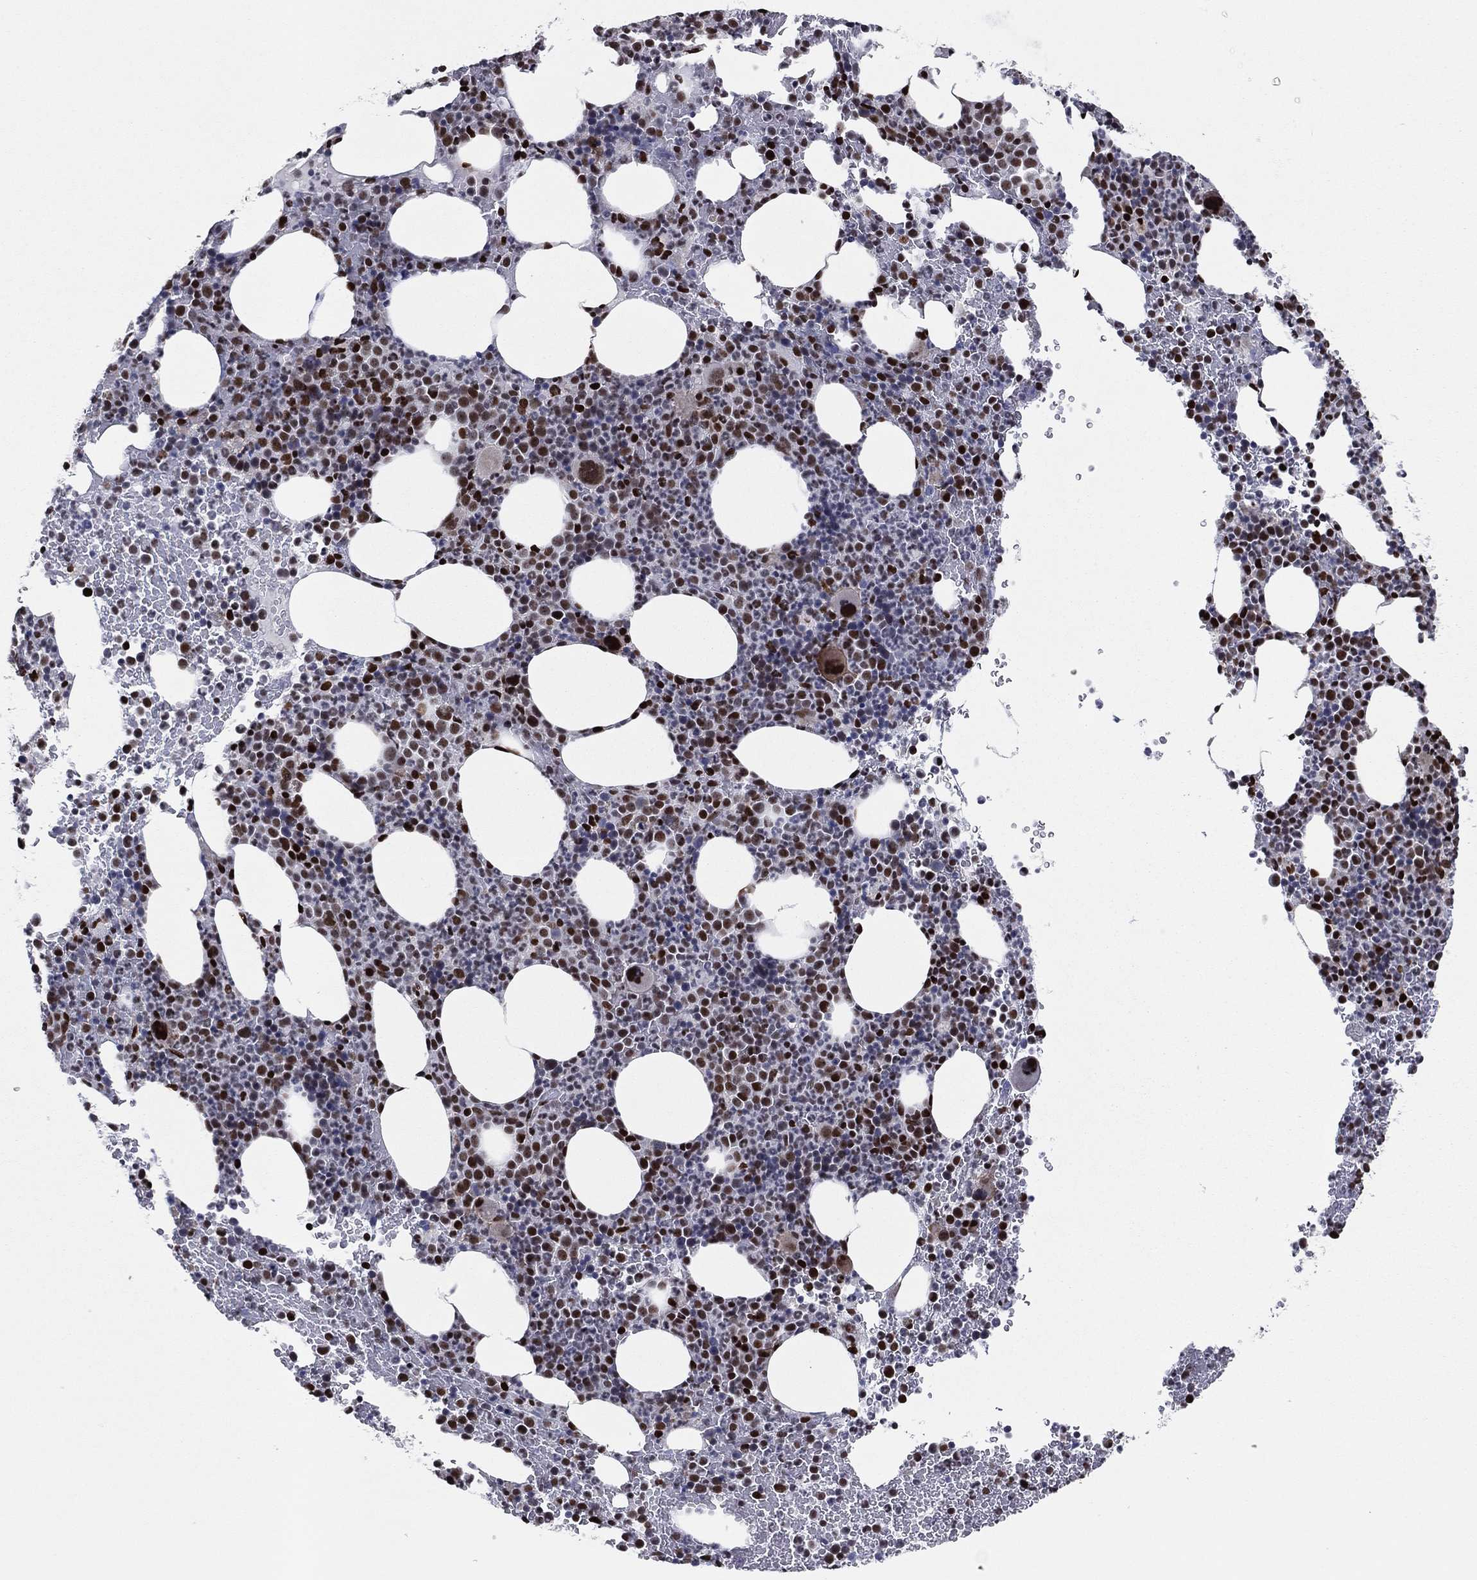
{"staining": {"intensity": "strong", "quantity": "25%-75%", "location": "nuclear"}, "tissue": "bone marrow", "cell_type": "Hematopoietic cells", "image_type": "normal", "snomed": [{"axis": "morphology", "description": "Normal tissue, NOS"}, {"axis": "topography", "description": "Bone marrow"}], "caption": "A photomicrograph of bone marrow stained for a protein demonstrates strong nuclear brown staining in hematopoietic cells. The protein is shown in brown color, while the nuclei are stained blue.", "gene": "TP53BP1", "patient": {"sex": "male", "age": 83}}